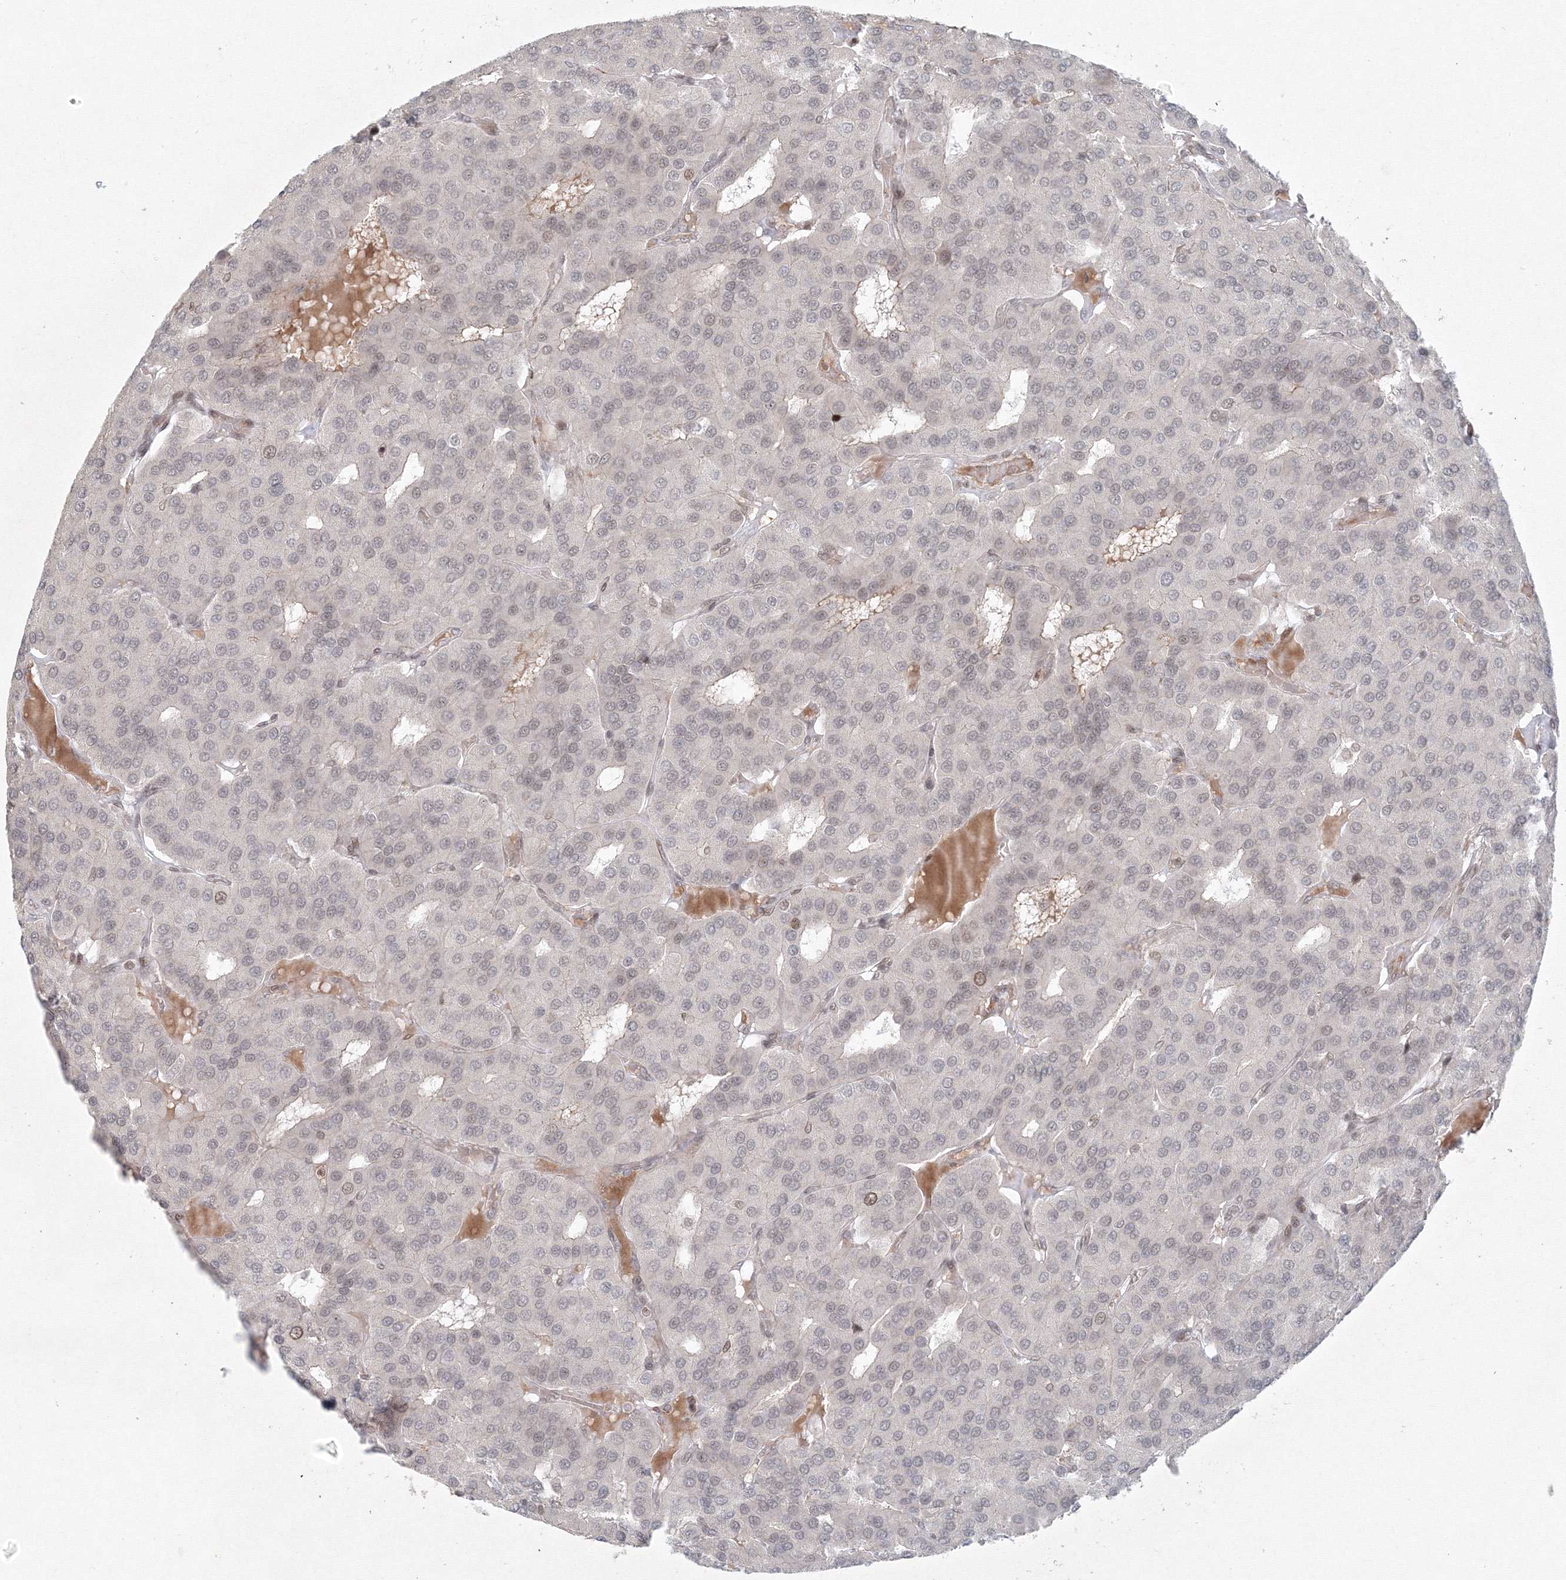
{"staining": {"intensity": "weak", "quantity": "<25%", "location": "nuclear"}, "tissue": "parathyroid gland", "cell_type": "Glandular cells", "image_type": "normal", "snomed": [{"axis": "morphology", "description": "Normal tissue, NOS"}, {"axis": "morphology", "description": "Adenoma, NOS"}, {"axis": "topography", "description": "Parathyroid gland"}], "caption": "This is an immunohistochemistry (IHC) micrograph of normal parathyroid gland. There is no expression in glandular cells.", "gene": "KIF4A", "patient": {"sex": "female", "age": 86}}